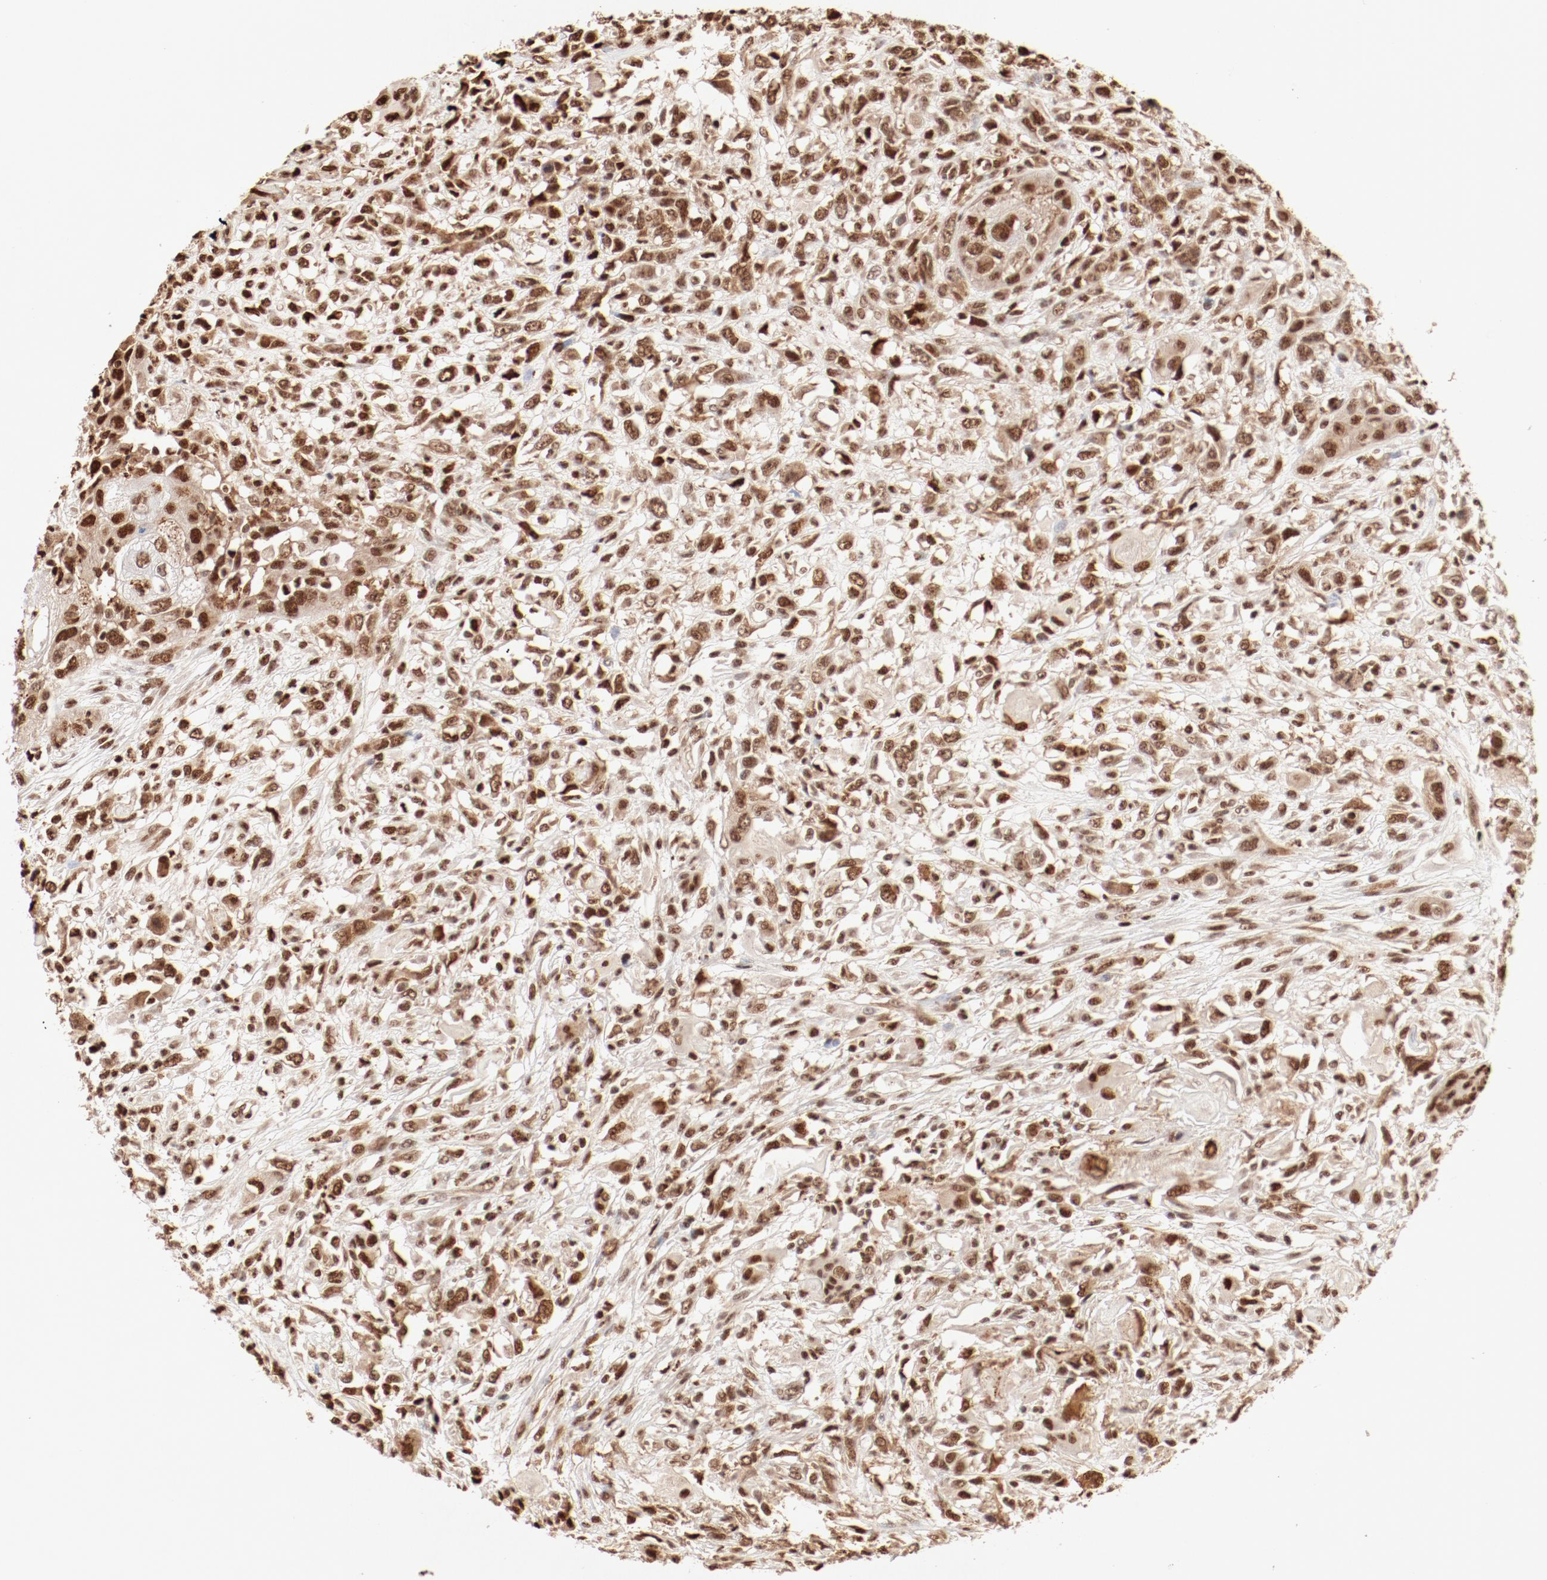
{"staining": {"intensity": "strong", "quantity": ">75%", "location": "nuclear"}, "tissue": "head and neck cancer", "cell_type": "Tumor cells", "image_type": "cancer", "snomed": [{"axis": "morphology", "description": "Neoplasm, malignant, NOS"}, {"axis": "topography", "description": "Salivary gland"}, {"axis": "topography", "description": "Head-Neck"}], "caption": "A micrograph of human head and neck cancer stained for a protein reveals strong nuclear brown staining in tumor cells.", "gene": "FAM50A", "patient": {"sex": "male", "age": 43}}